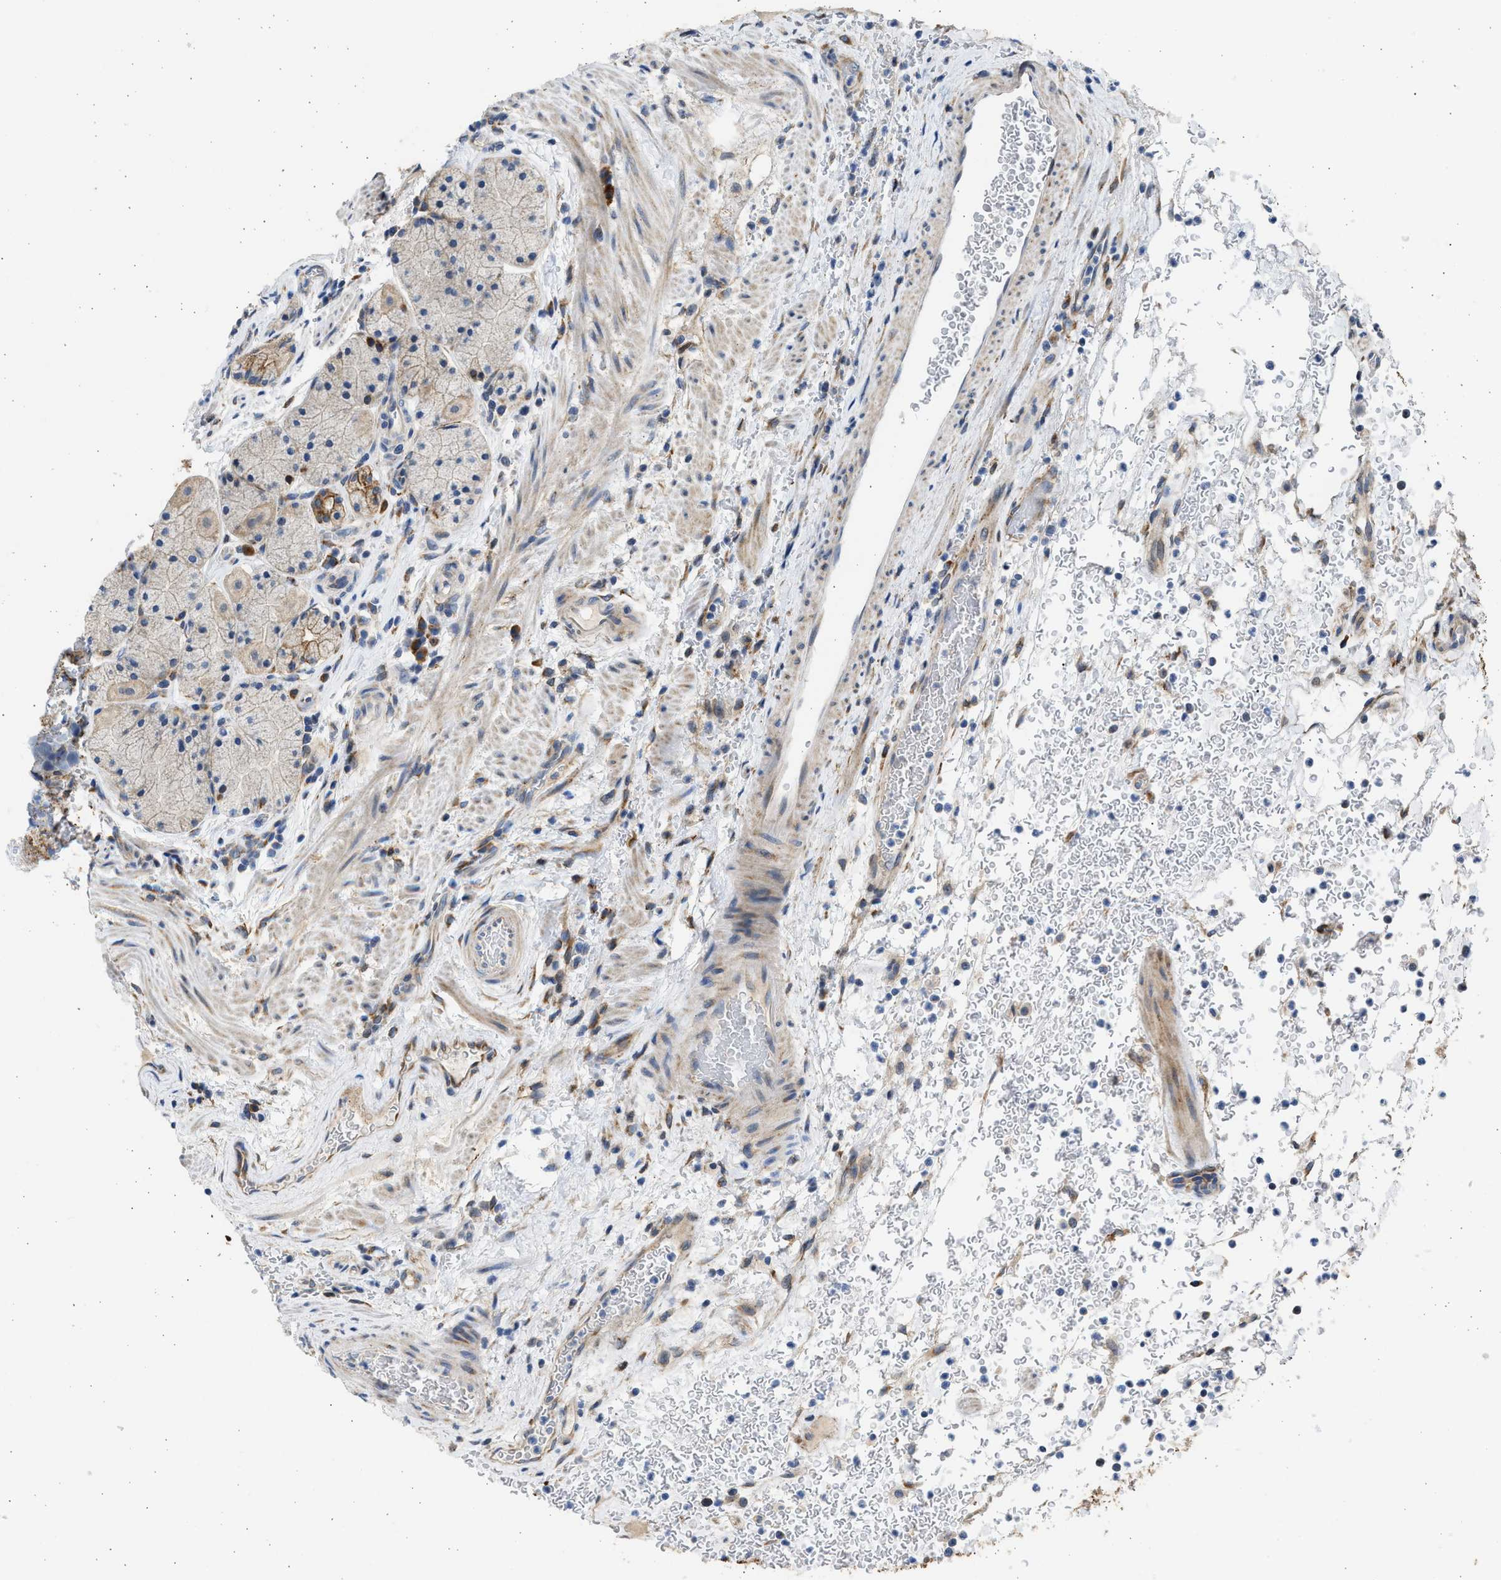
{"staining": {"intensity": "moderate", "quantity": "<25%", "location": "cytoplasmic/membranous"}, "tissue": "stomach", "cell_type": "Glandular cells", "image_type": "normal", "snomed": [{"axis": "morphology", "description": "Normal tissue, NOS"}, {"axis": "morphology", "description": "Carcinoid, malignant, NOS"}, {"axis": "topography", "description": "Stomach, upper"}], "caption": "High-magnification brightfield microscopy of benign stomach stained with DAB (3,3'-diaminobenzidine) (brown) and counterstained with hematoxylin (blue). glandular cells exhibit moderate cytoplasmic/membranous expression is present in about<25% of cells. Immunohistochemistry stains the protein in brown and the nuclei are stained blue.", "gene": "PLD2", "patient": {"sex": "male", "age": 39}}